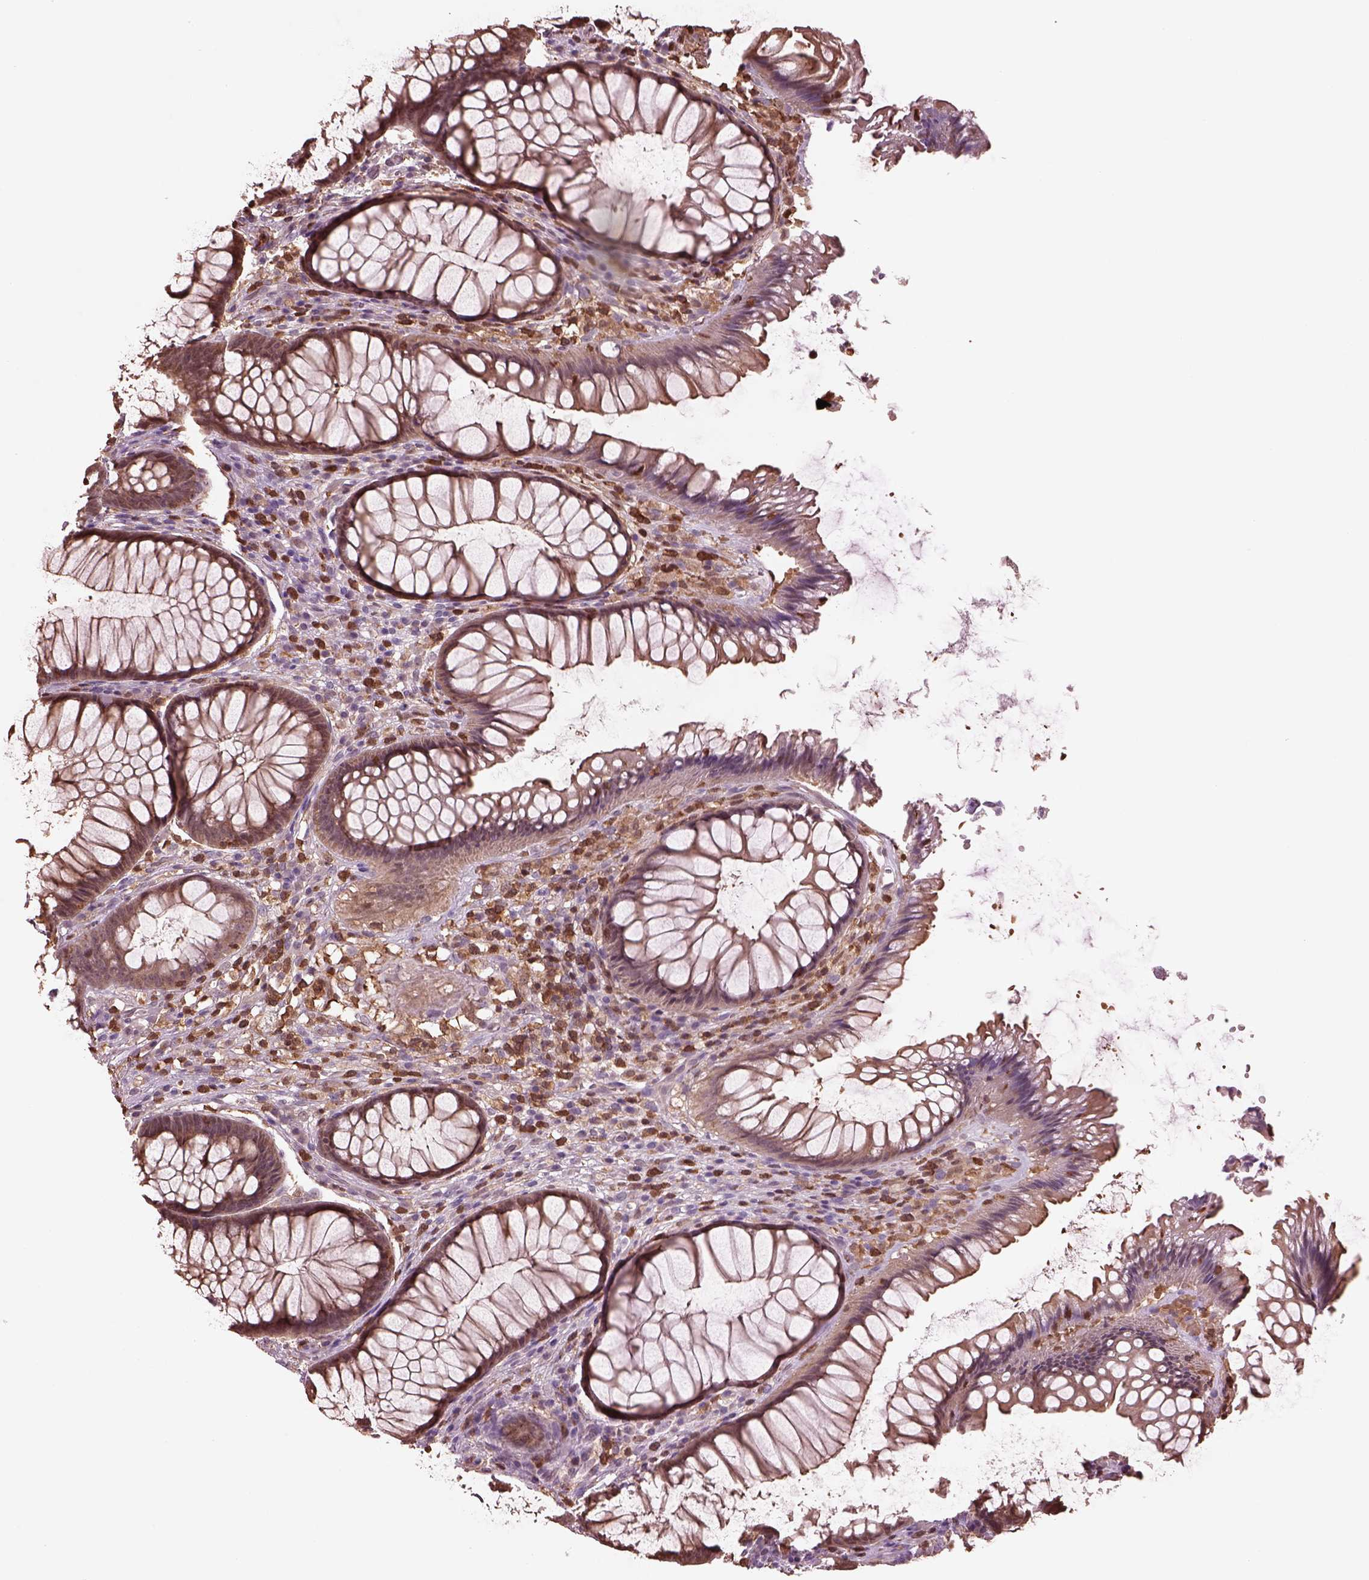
{"staining": {"intensity": "weak", "quantity": "25%-75%", "location": "cytoplasmic/membranous"}, "tissue": "rectum", "cell_type": "Glandular cells", "image_type": "normal", "snomed": [{"axis": "morphology", "description": "Normal tissue, NOS"}, {"axis": "topography", "description": "Smooth muscle"}, {"axis": "topography", "description": "Rectum"}], "caption": "A brown stain shows weak cytoplasmic/membranous expression of a protein in glandular cells of benign rectum. Ihc stains the protein in brown and the nuclei are stained blue.", "gene": "IL31RA", "patient": {"sex": "male", "age": 53}}